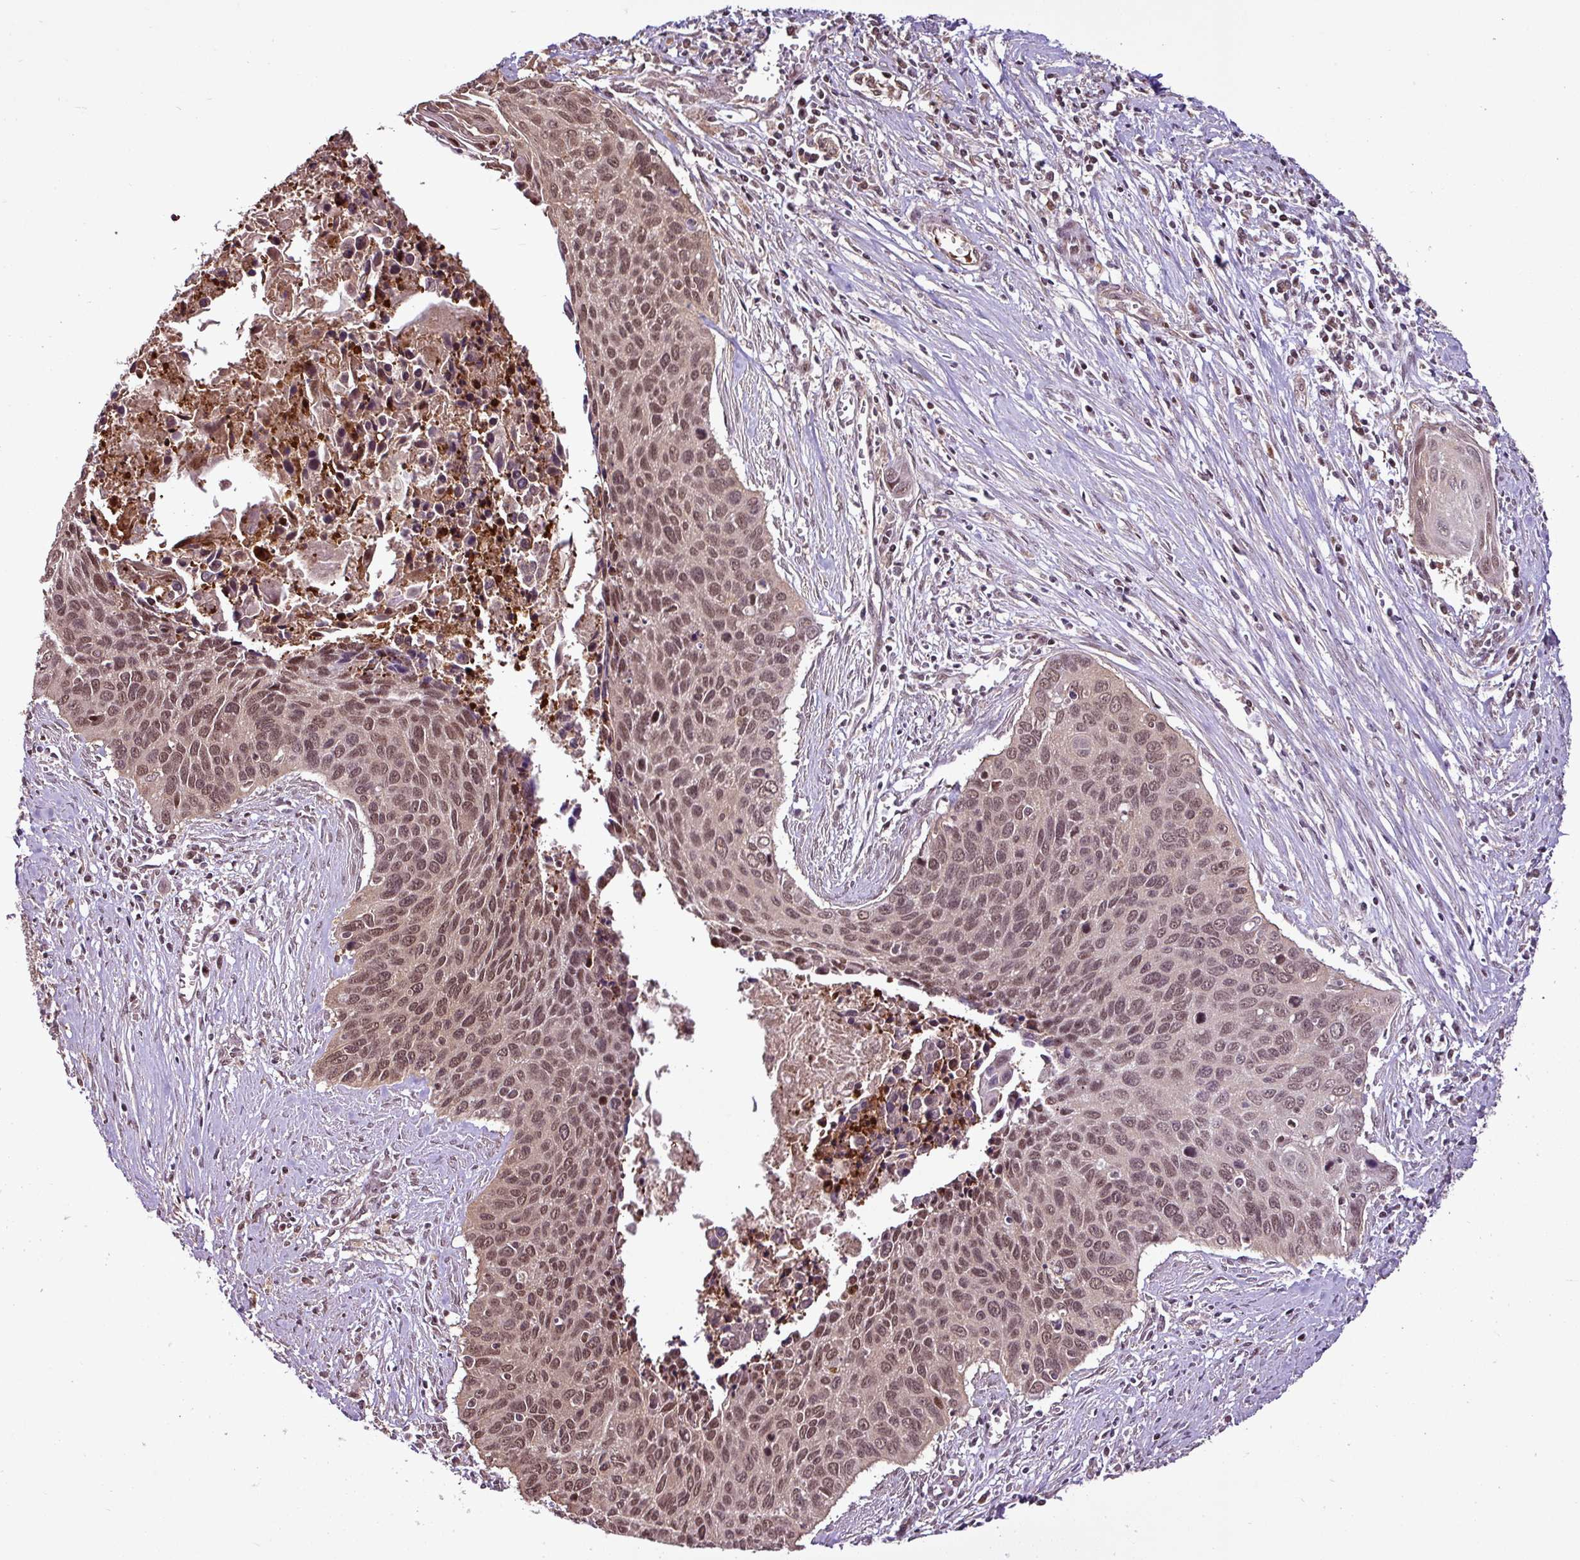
{"staining": {"intensity": "moderate", "quantity": ">75%", "location": "cytoplasmic/membranous,nuclear"}, "tissue": "cervical cancer", "cell_type": "Tumor cells", "image_type": "cancer", "snomed": [{"axis": "morphology", "description": "Squamous cell carcinoma, NOS"}, {"axis": "topography", "description": "Cervix"}], "caption": "This micrograph displays squamous cell carcinoma (cervical) stained with immunohistochemistry (IHC) to label a protein in brown. The cytoplasmic/membranous and nuclear of tumor cells show moderate positivity for the protein. Nuclei are counter-stained blue.", "gene": "ITPKC", "patient": {"sex": "female", "age": 55}}